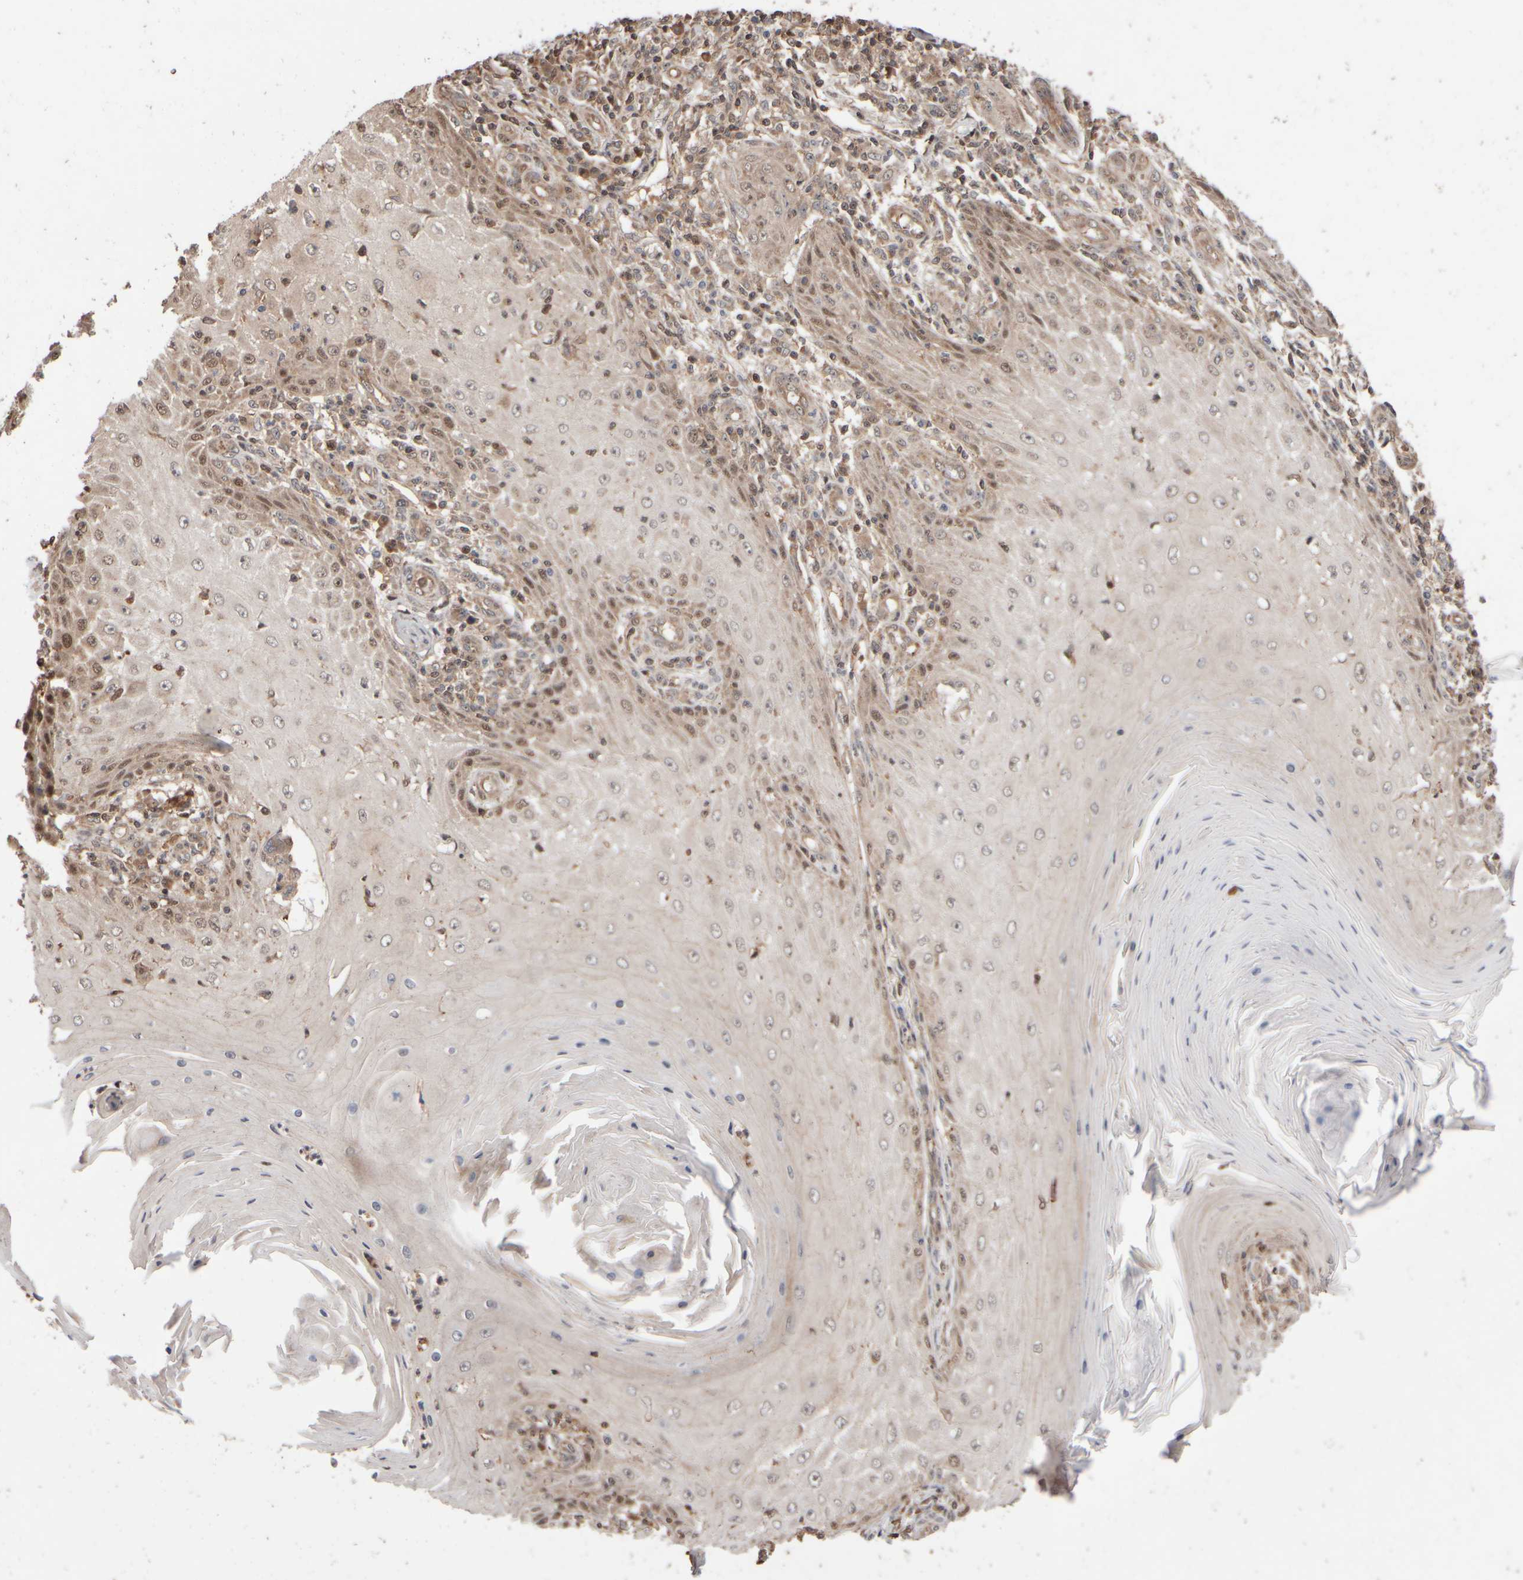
{"staining": {"intensity": "moderate", "quantity": "<25%", "location": "nuclear"}, "tissue": "skin cancer", "cell_type": "Tumor cells", "image_type": "cancer", "snomed": [{"axis": "morphology", "description": "Squamous cell carcinoma, NOS"}, {"axis": "topography", "description": "Skin"}], "caption": "The image displays a brown stain indicating the presence of a protein in the nuclear of tumor cells in skin cancer (squamous cell carcinoma).", "gene": "ABHD11", "patient": {"sex": "female", "age": 73}}